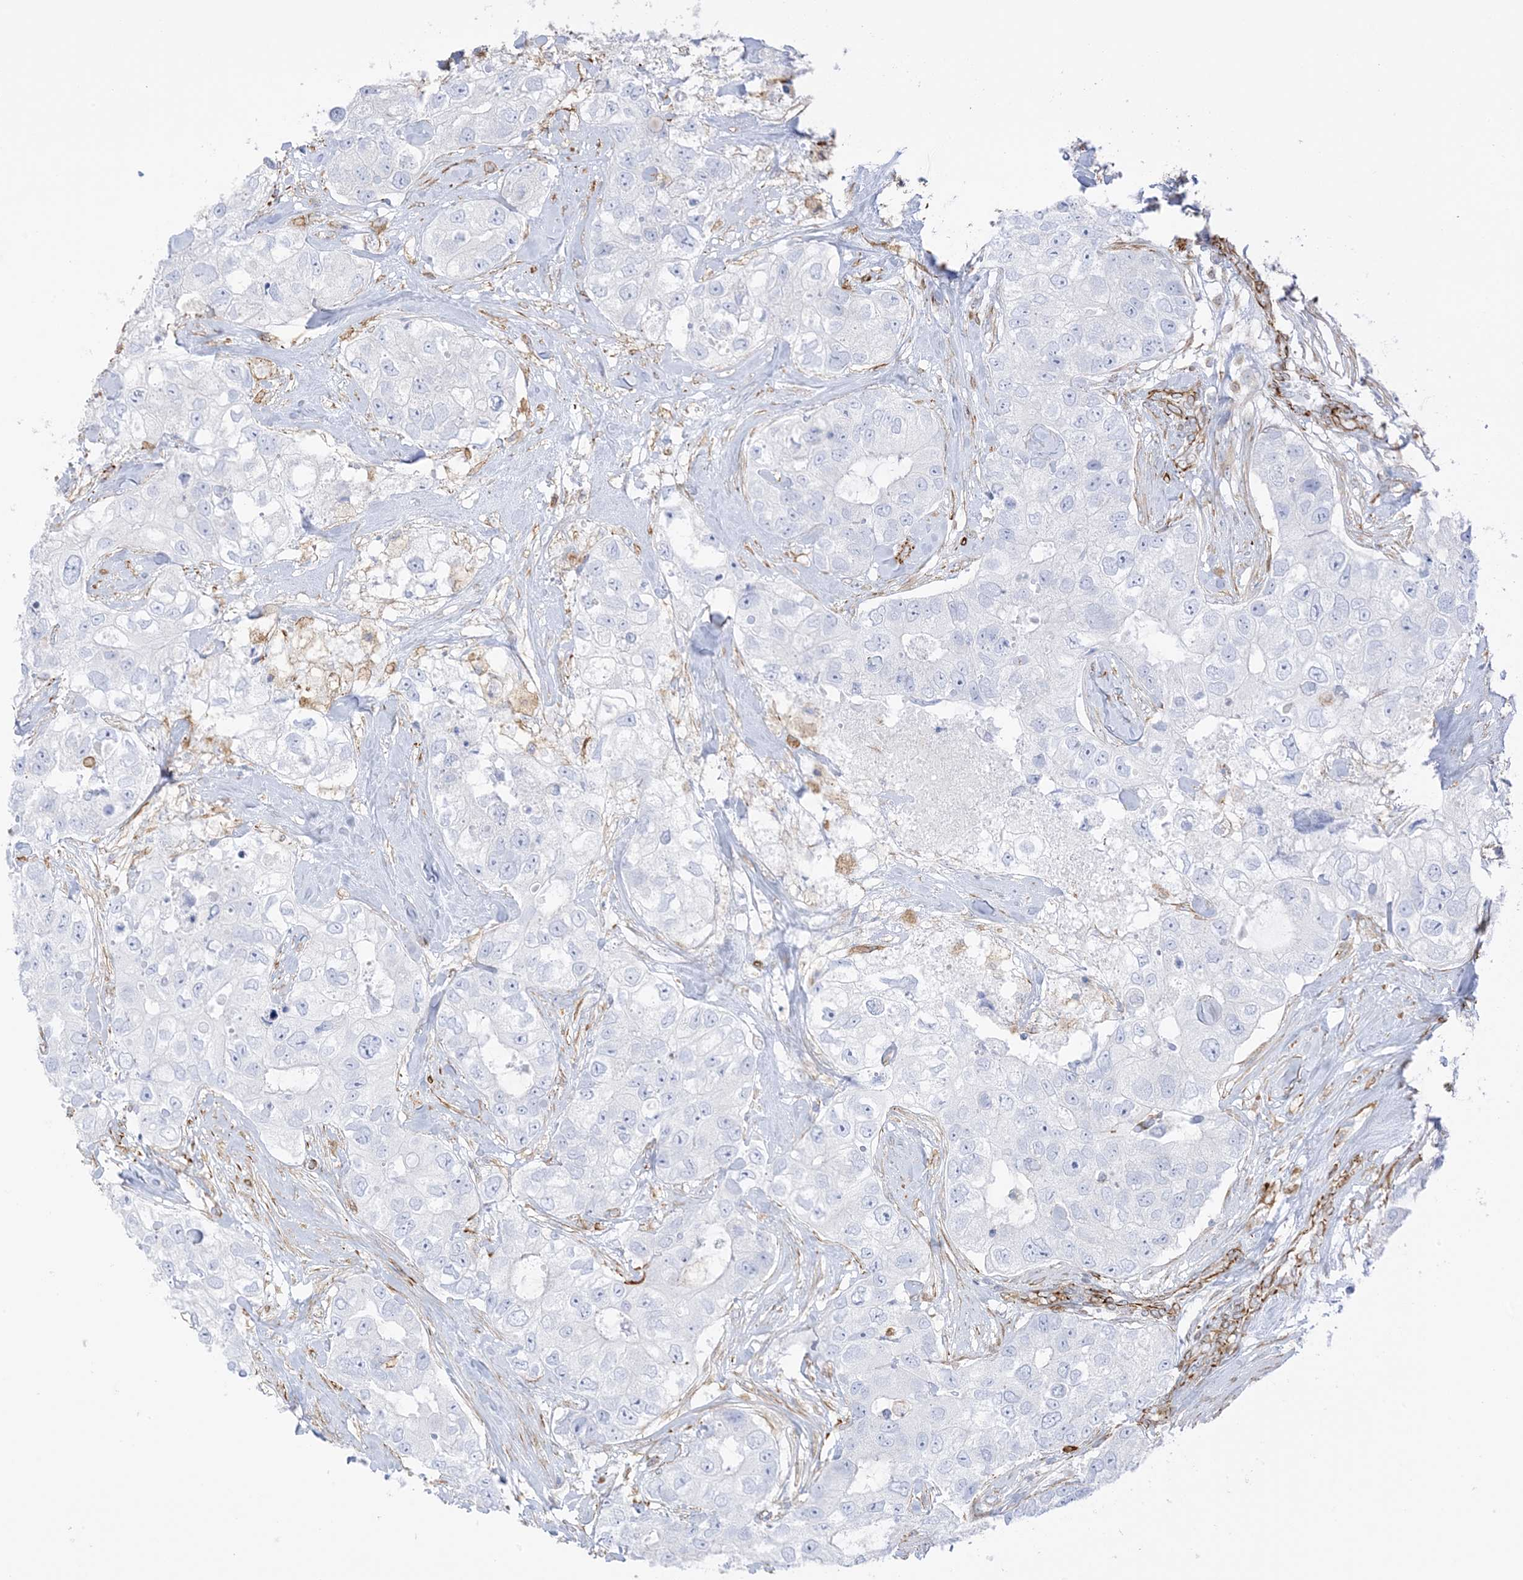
{"staining": {"intensity": "negative", "quantity": "none", "location": "none"}, "tissue": "breast cancer", "cell_type": "Tumor cells", "image_type": "cancer", "snomed": [{"axis": "morphology", "description": "Duct carcinoma"}, {"axis": "topography", "description": "Breast"}], "caption": "The photomicrograph shows no significant staining in tumor cells of breast intraductal carcinoma.", "gene": "PID1", "patient": {"sex": "female", "age": 62}}